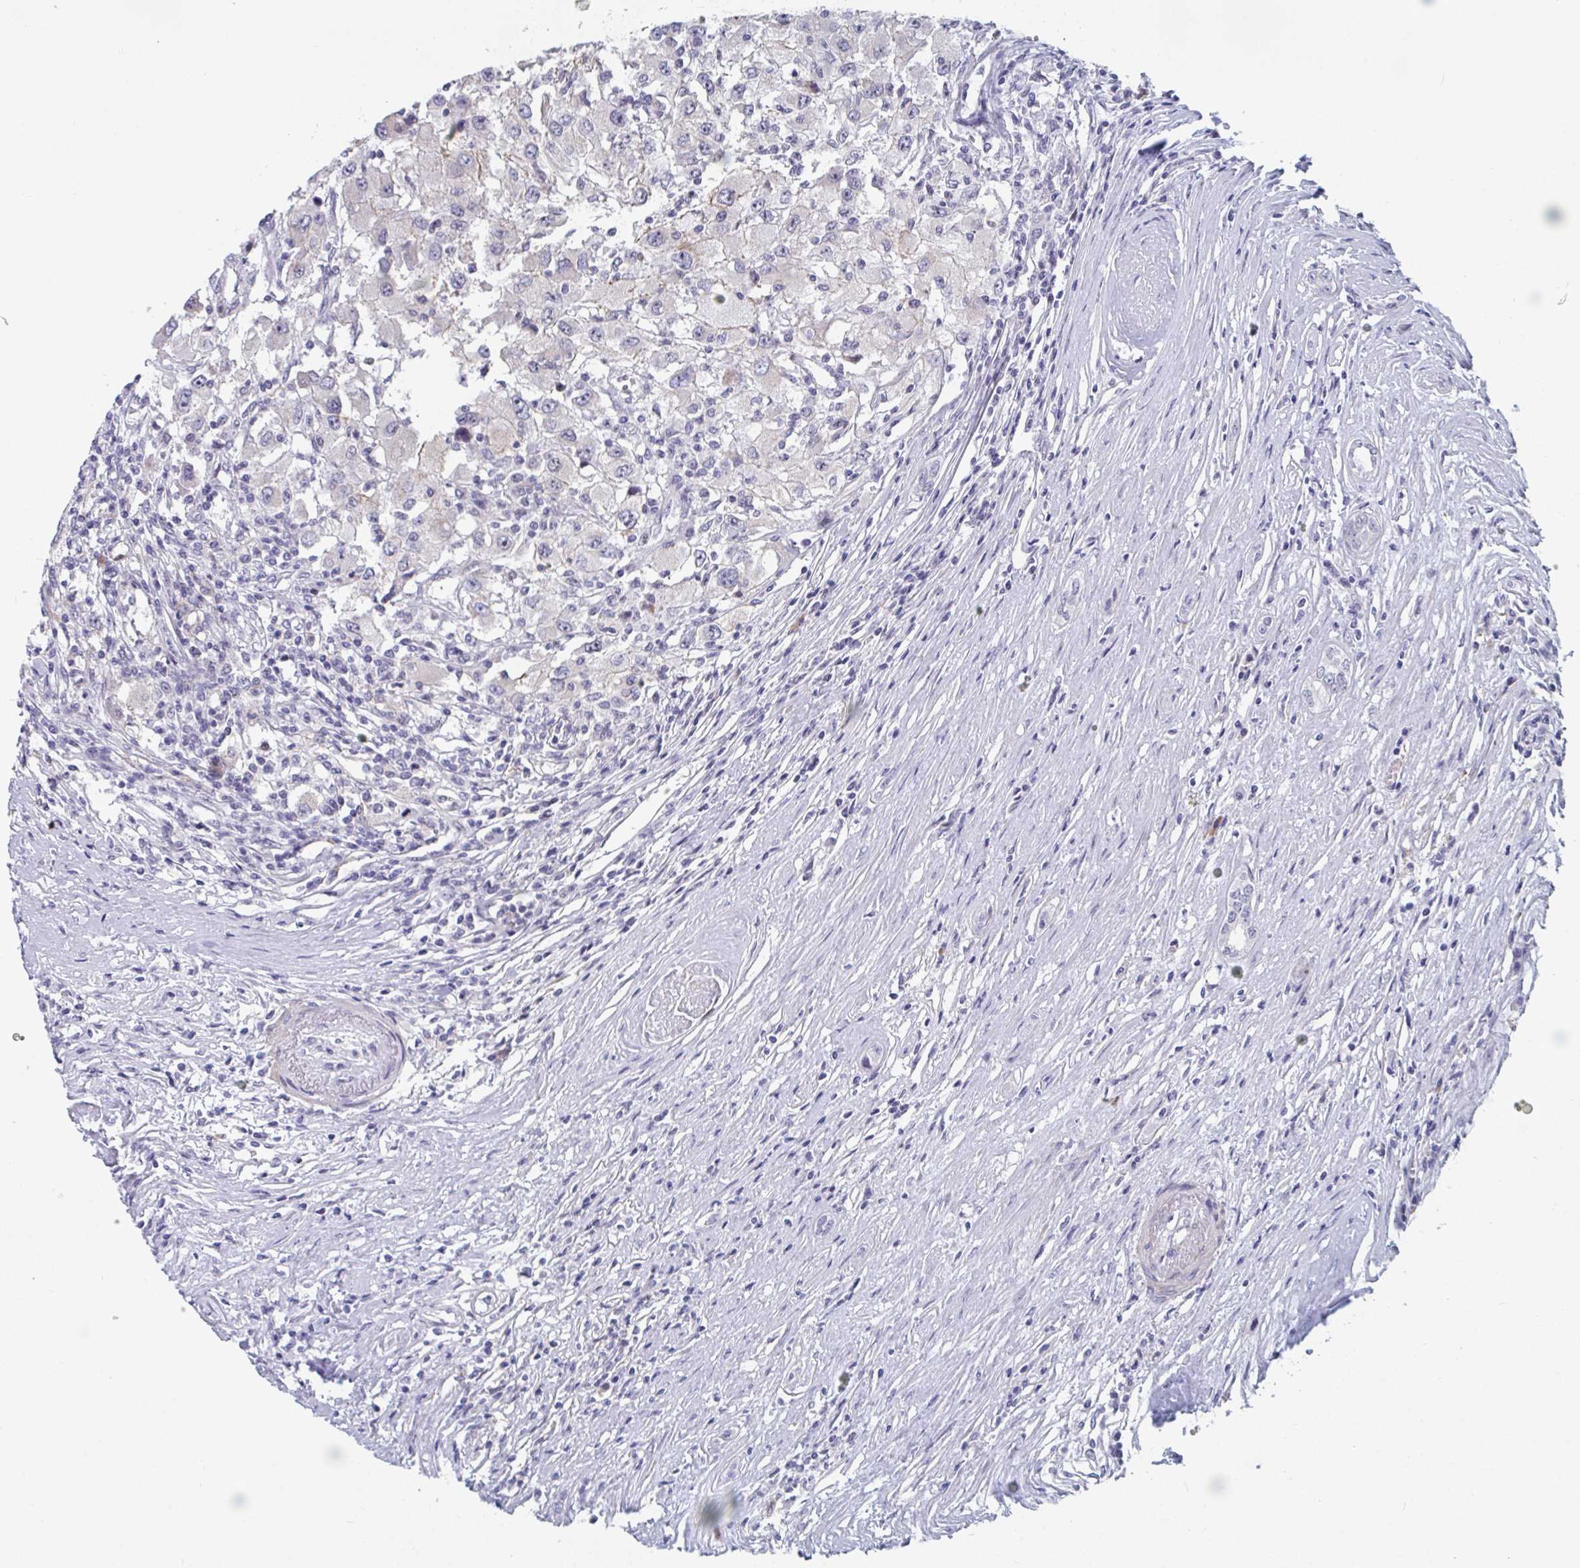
{"staining": {"intensity": "negative", "quantity": "none", "location": "none"}, "tissue": "renal cancer", "cell_type": "Tumor cells", "image_type": "cancer", "snomed": [{"axis": "morphology", "description": "Adenocarcinoma, NOS"}, {"axis": "topography", "description": "Kidney"}], "caption": "Immunohistochemistry micrograph of neoplastic tissue: renal cancer (adenocarcinoma) stained with DAB shows no significant protein staining in tumor cells.", "gene": "CENPT", "patient": {"sex": "female", "age": 67}}